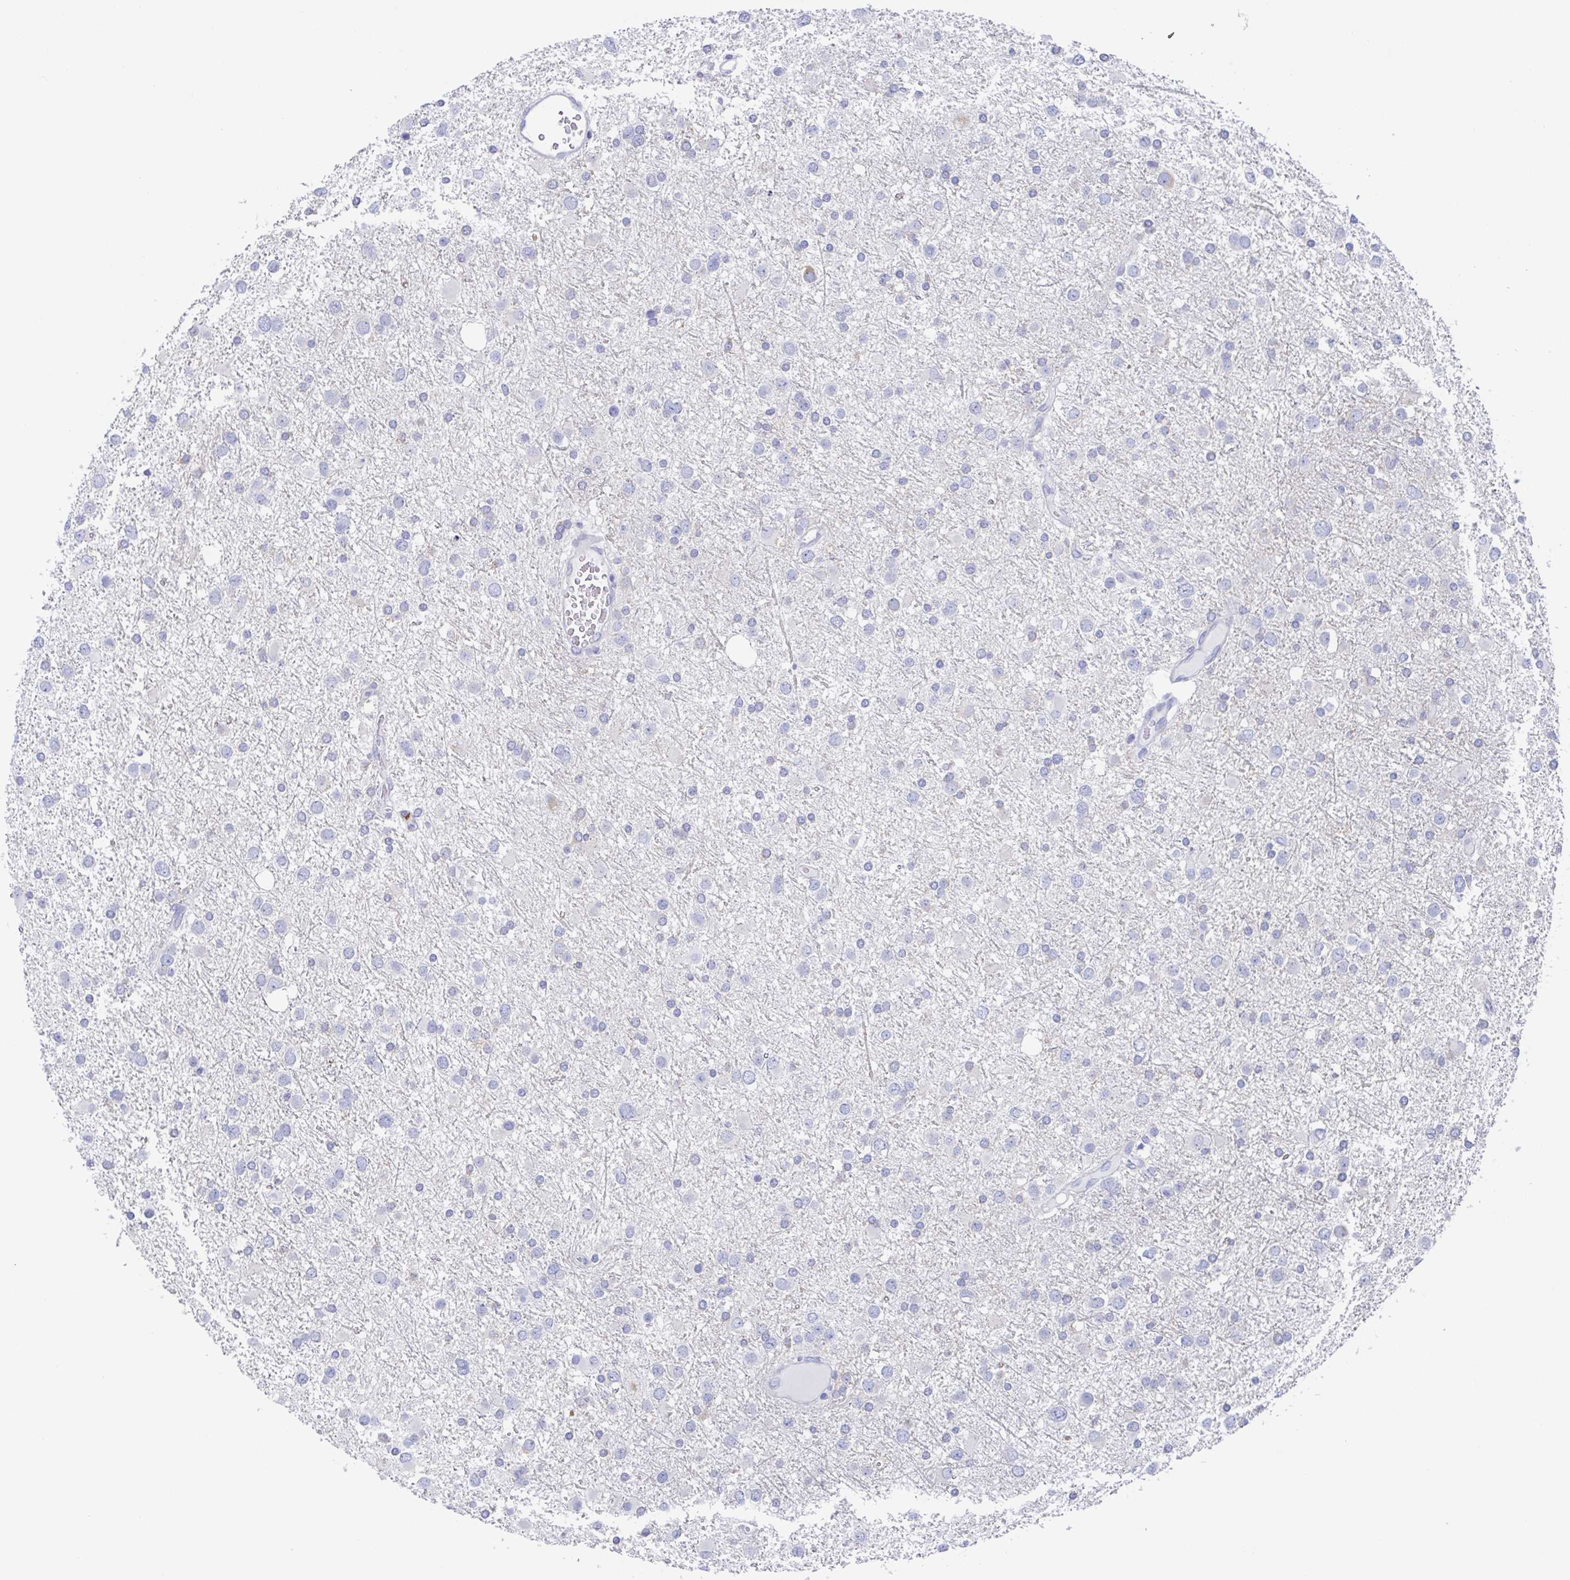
{"staining": {"intensity": "negative", "quantity": "none", "location": "none"}, "tissue": "glioma", "cell_type": "Tumor cells", "image_type": "cancer", "snomed": [{"axis": "morphology", "description": "Glioma, malignant, Low grade"}, {"axis": "topography", "description": "Brain"}], "caption": "Glioma was stained to show a protein in brown. There is no significant staining in tumor cells.", "gene": "FCGR3A", "patient": {"sex": "female", "age": 32}}